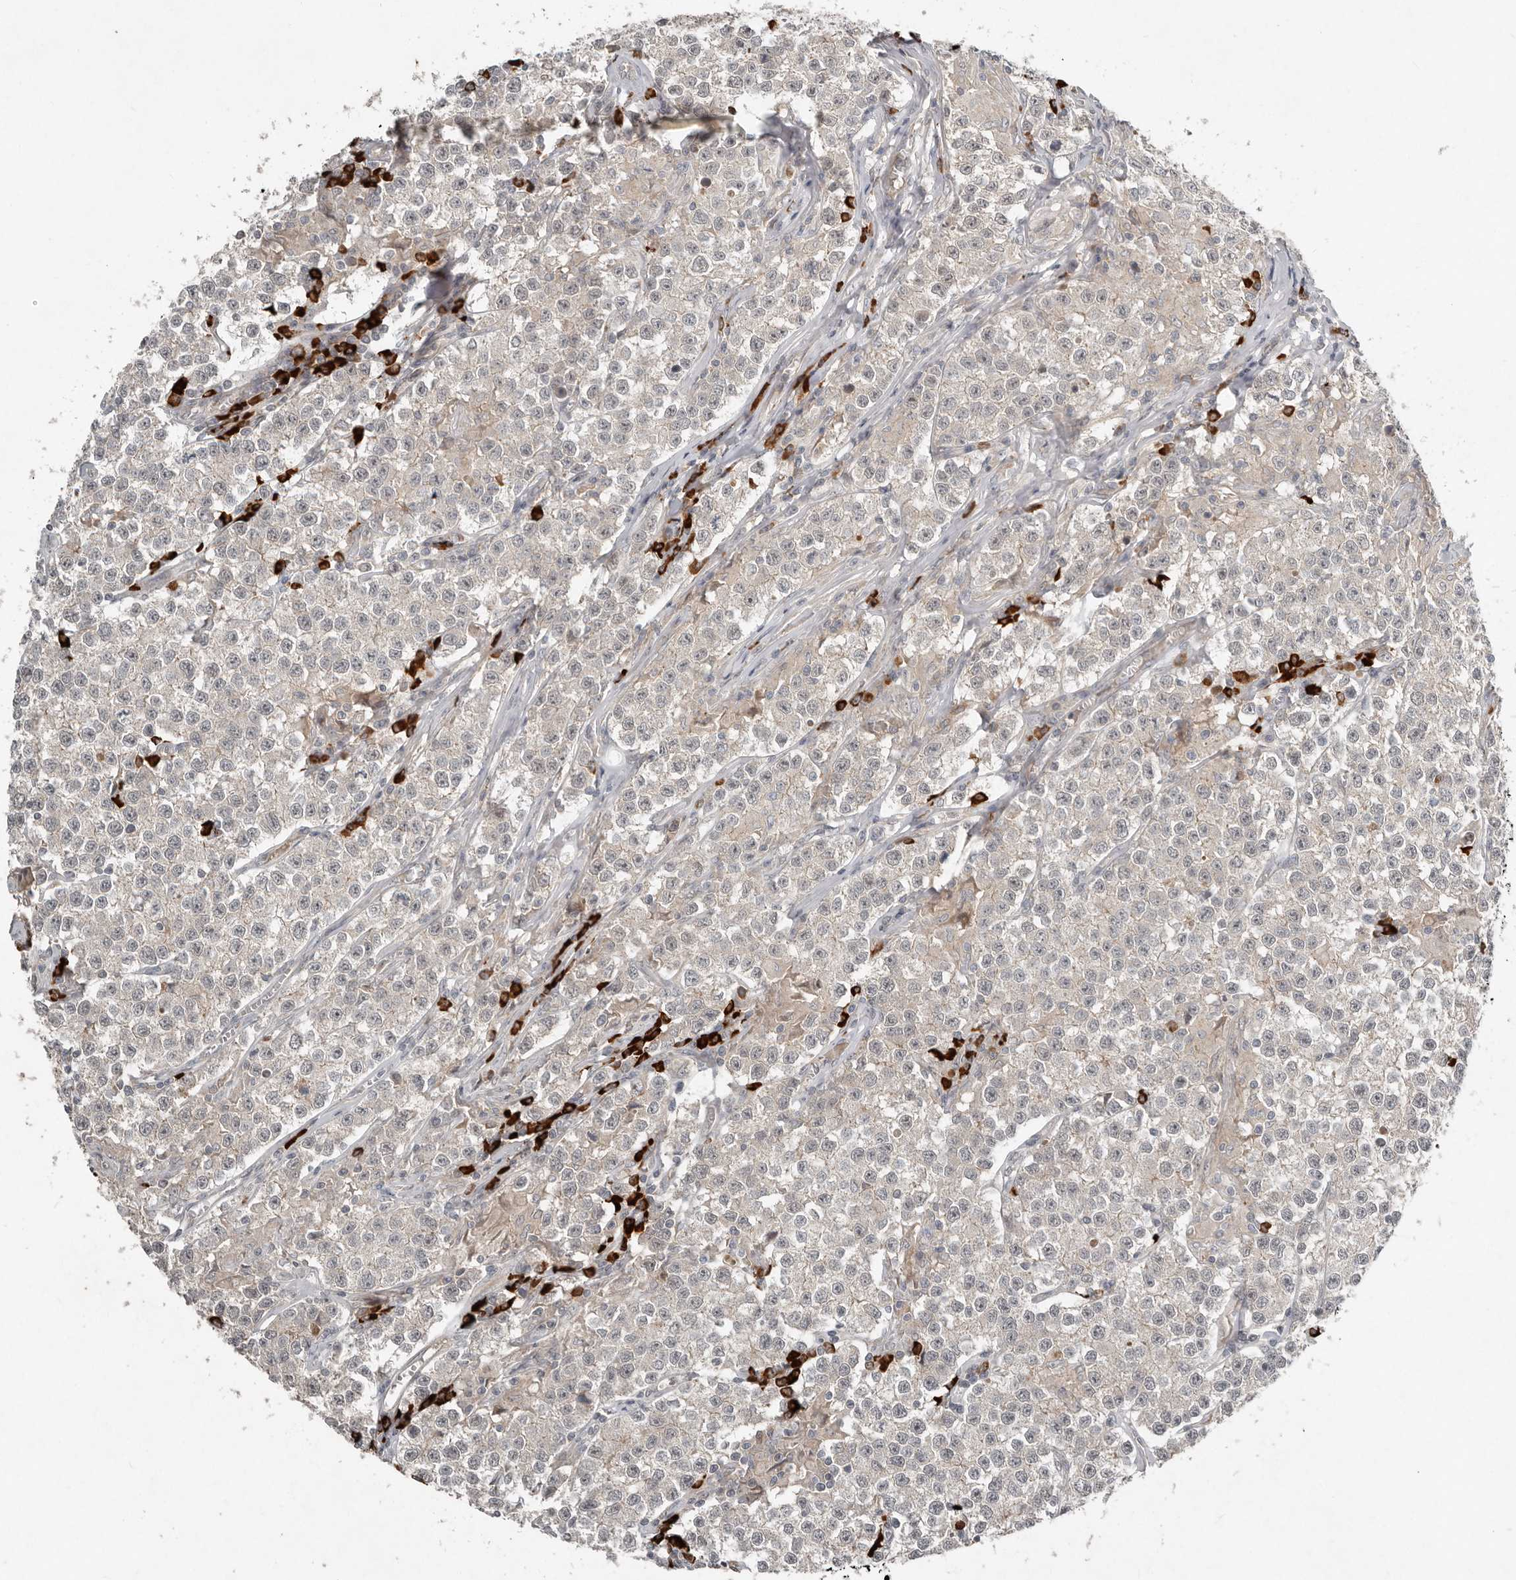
{"staining": {"intensity": "negative", "quantity": "none", "location": "none"}, "tissue": "testis cancer", "cell_type": "Tumor cells", "image_type": "cancer", "snomed": [{"axis": "morphology", "description": "Seminoma, NOS"}, {"axis": "morphology", "description": "Carcinoma, Embryonal, NOS"}, {"axis": "topography", "description": "Testis"}], "caption": "Tumor cells show no significant protein positivity in testis cancer.", "gene": "TEAD3", "patient": {"sex": "male", "age": 43}}